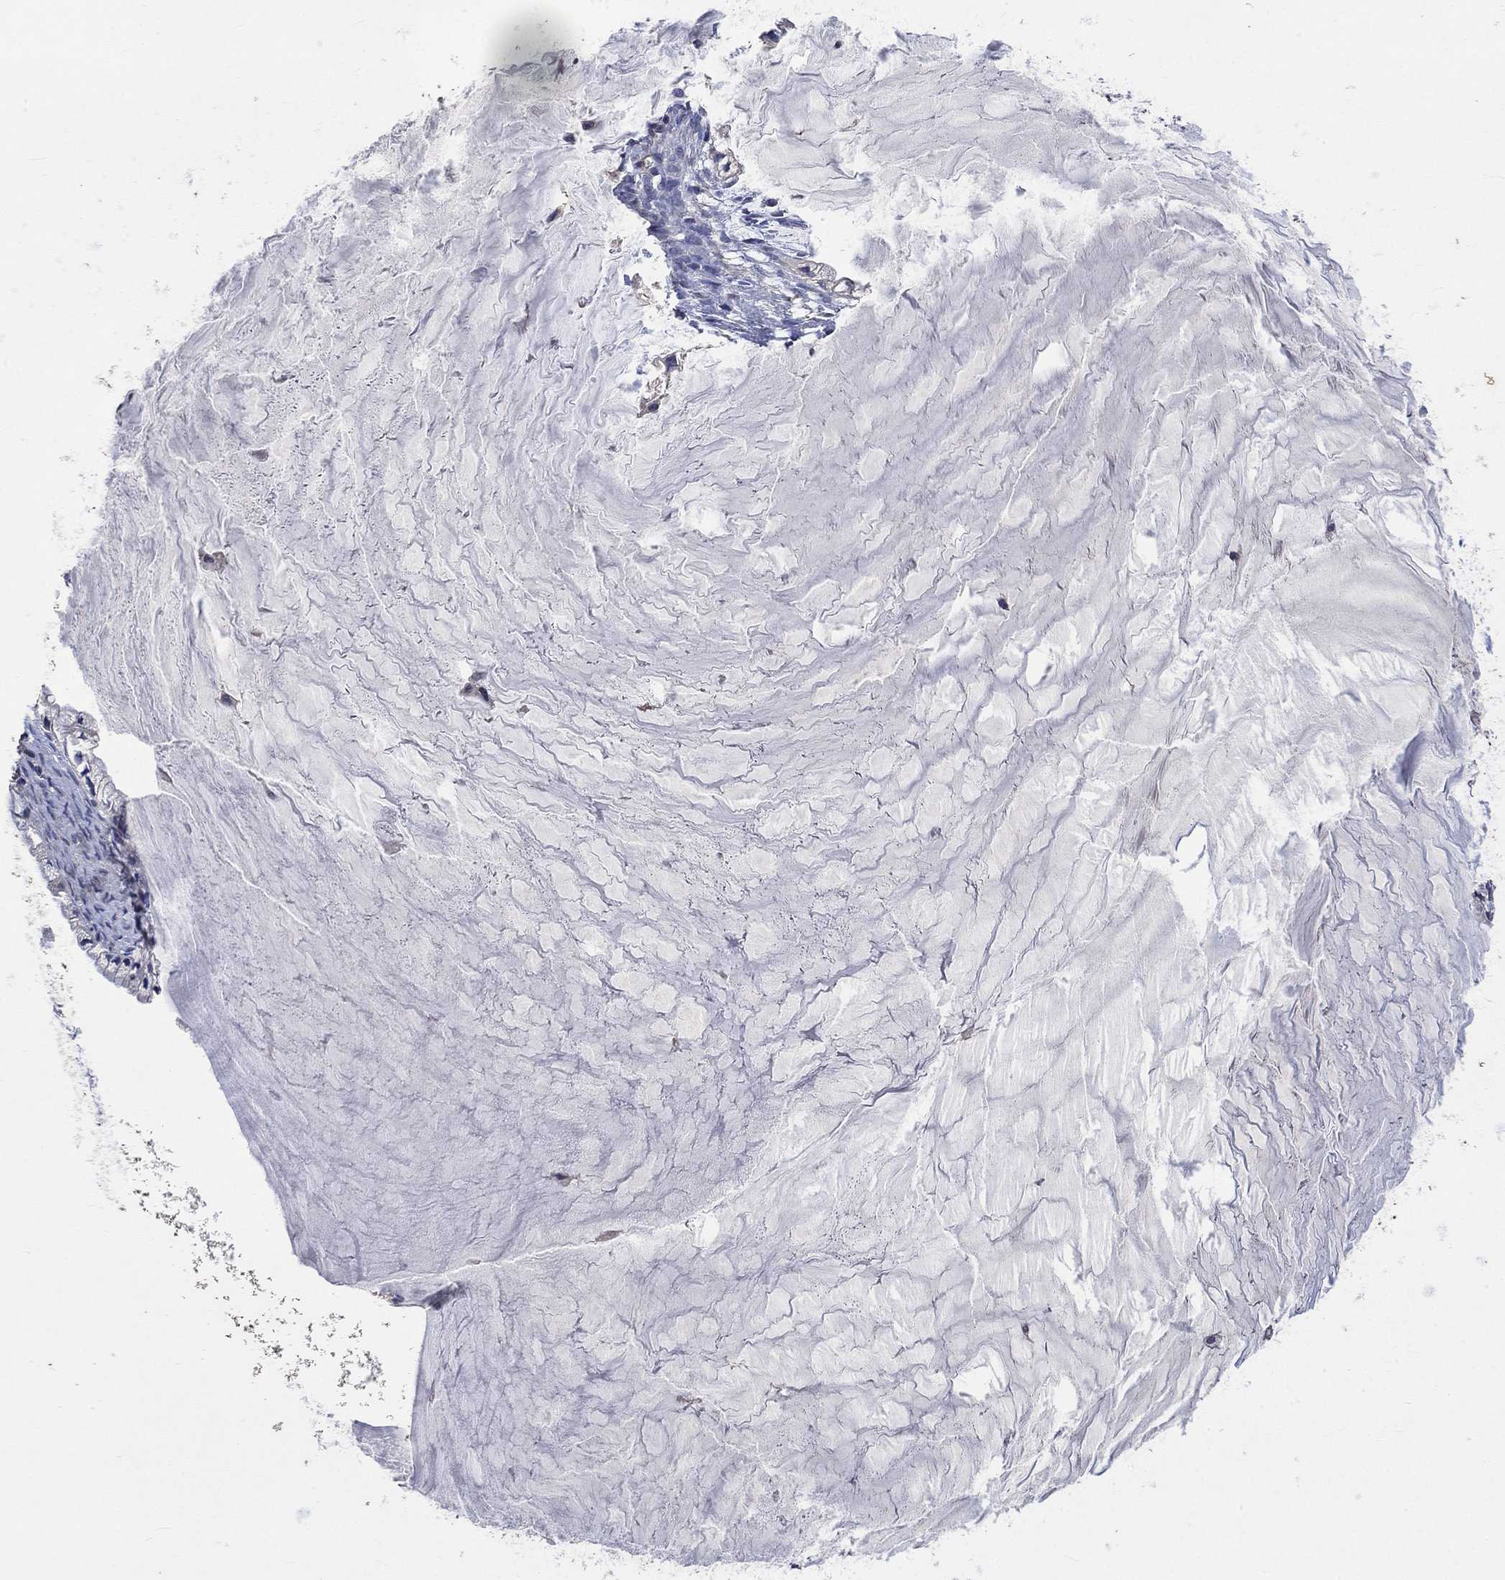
{"staining": {"intensity": "negative", "quantity": "none", "location": "none"}, "tissue": "ovarian cancer", "cell_type": "Tumor cells", "image_type": "cancer", "snomed": [{"axis": "morphology", "description": "Cystadenocarcinoma, mucinous, NOS"}, {"axis": "topography", "description": "Ovary"}], "caption": "This histopathology image is of mucinous cystadenocarcinoma (ovarian) stained with immunohistochemistry (IHC) to label a protein in brown with the nuclei are counter-stained blue. There is no expression in tumor cells.", "gene": "PTPN20", "patient": {"sex": "female", "age": 57}}